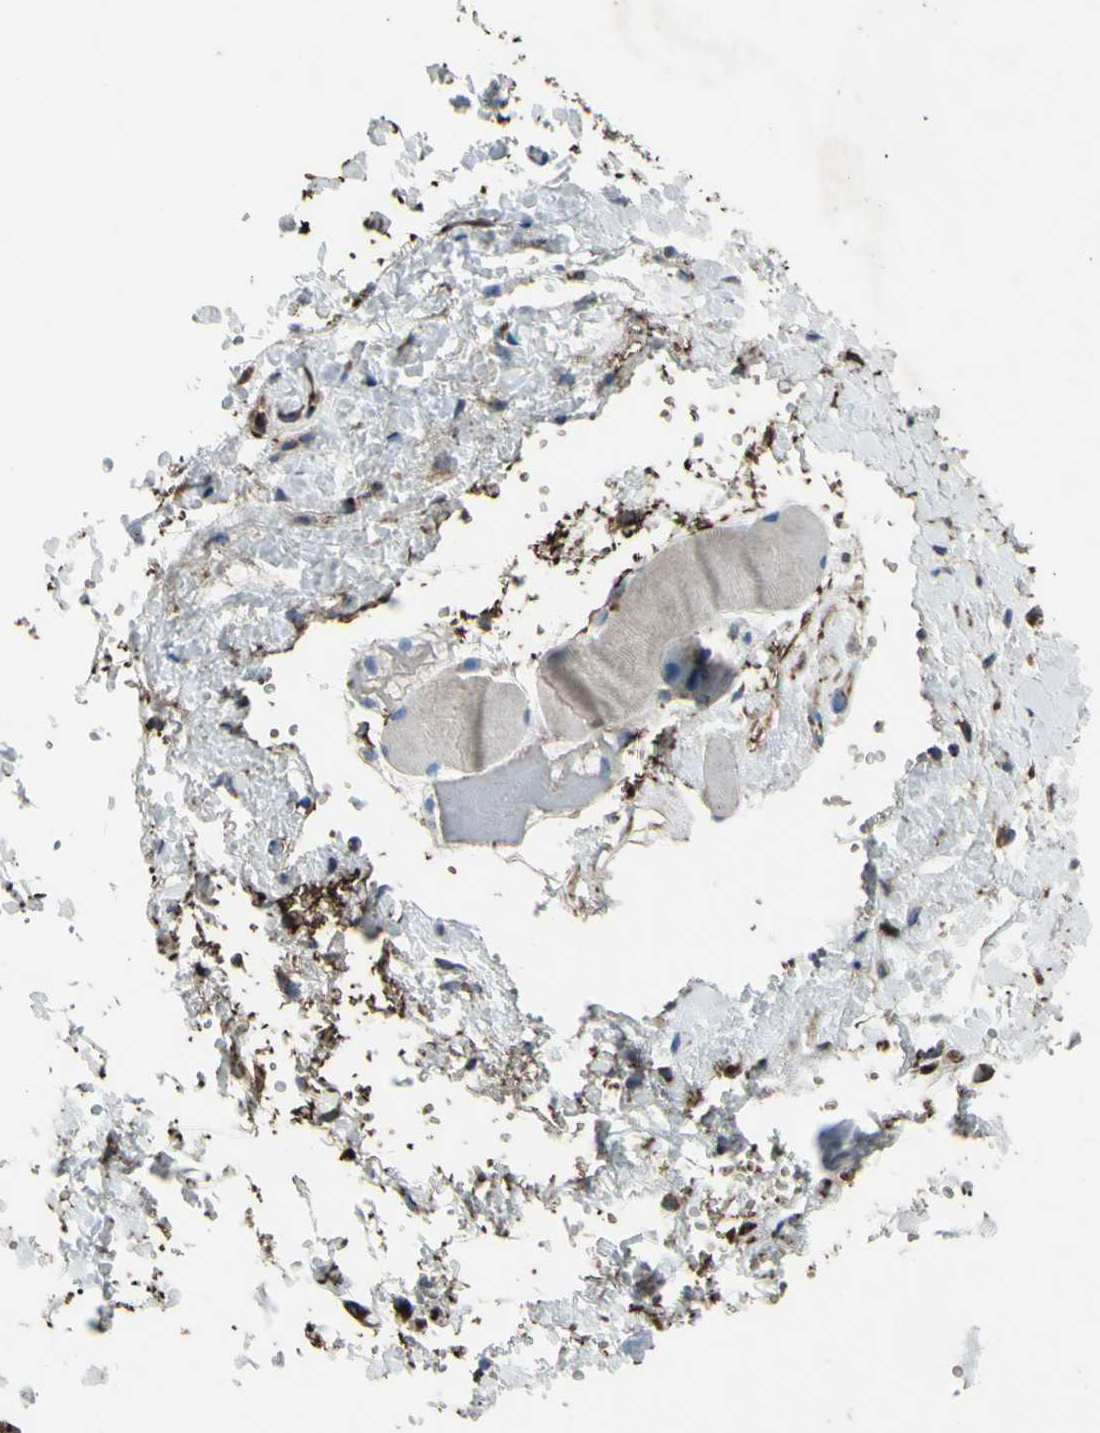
{"staining": {"intensity": "moderate", "quantity": ">75%", "location": "cytoplasmic/membranous"}, "tissue": "adipose tissue", "cell_type": "Adipocytes", "image_type": "normal", "snomed": [{"axis": "morphology", "description": "Normal tissue, NOS"}, {"axis": "morphology", "description": "Inflammation, NOS"}, {"axis": "topography", "description": "Vascular tissue"}, {"axis": "topography", "description": "Salivary gland"}], "caption": "Immunohistochemistry (IHC) (DAB) staining of benign adipose tissue displays moderate cytoplasmic/membranous protein expression in approximately >75% of adipocytes. The staining was performed using DAB, with brown indicating positive protein expression. Nuclei are stained blue with hematoxylin.", "gene": "EMC7", "patient": {"sex": "female", "age": 75}}